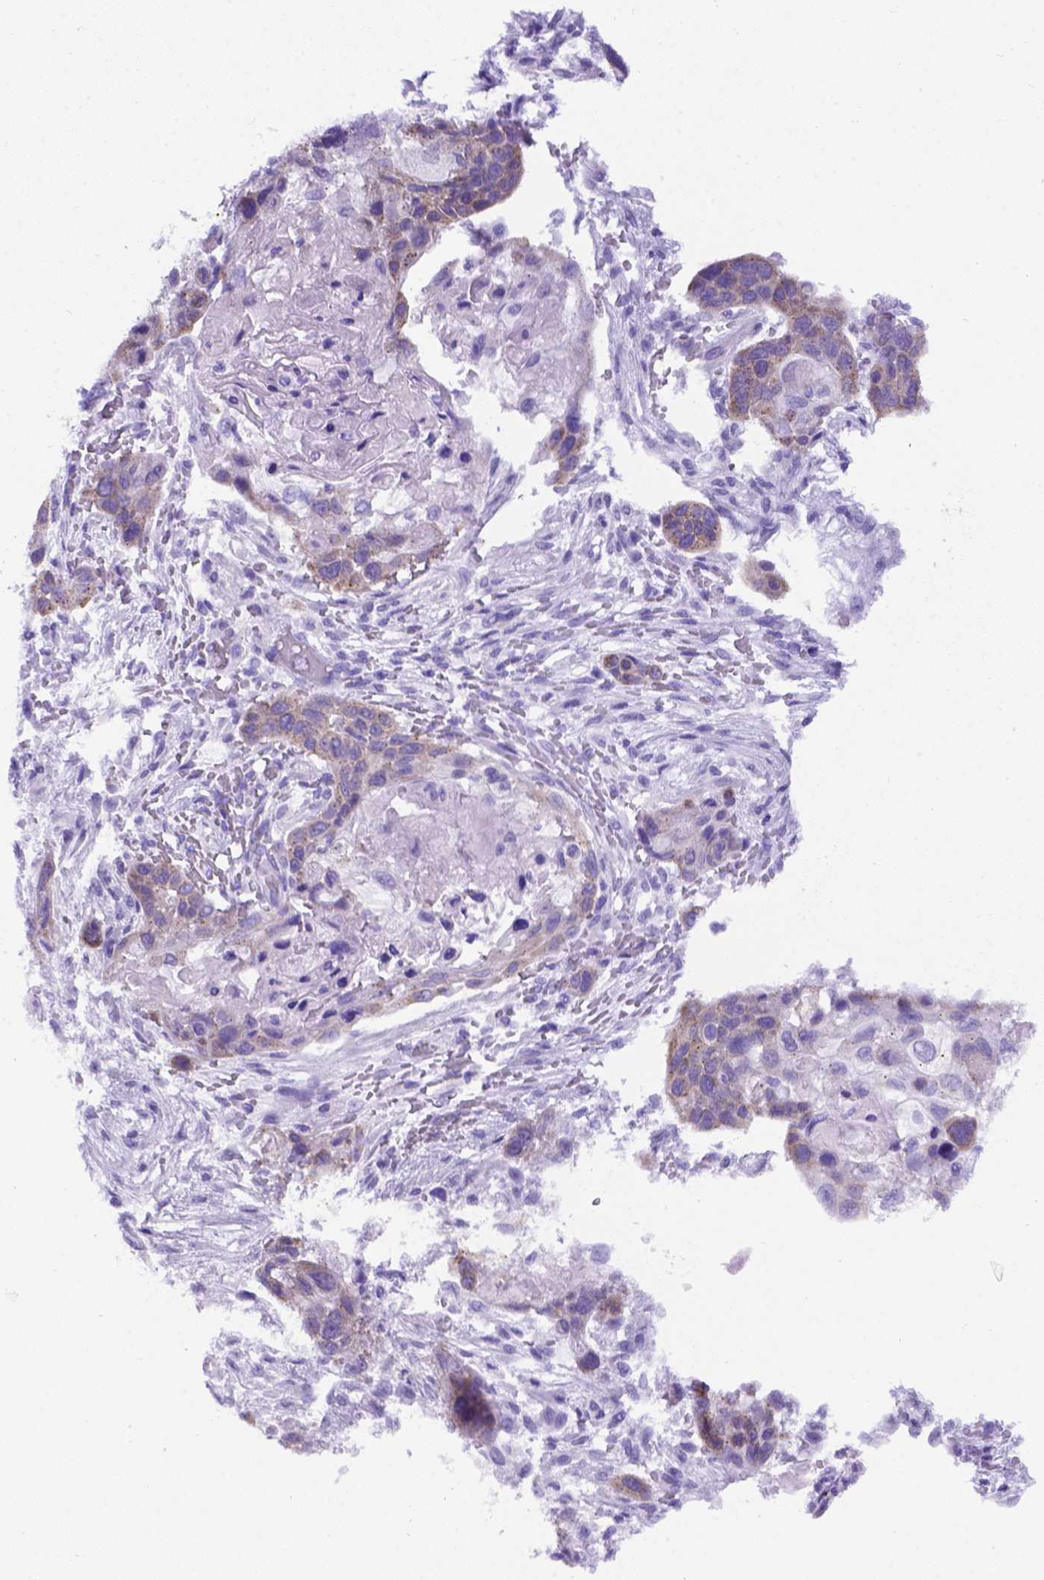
{"staining": {"intensity": "moderate", "quantity": "<25%", "location": "cytoplasmic/membranous"}, "tissue": "lung cancer", "cell_type": "Tumor cells", "image_type": "cancer", "snomed": [{"axis": "morphology", "description": "Squamous cell carcinoma, NOS"}, {"axis": "topography", "description": "Lung"}], "caption": "High-magnification brightfield microscopy of lung squamous cell carcinoma stained with DAB (3,3'-diaminobenzidine) (brown) and counterstained with hematoxylin (blue). tumor cells exhibit moderate cytoplasmic/membranous positivity is identified in about<25% of cells.", "gene": "FOXI1", "patient": {"sex": "male", "age": 69}}